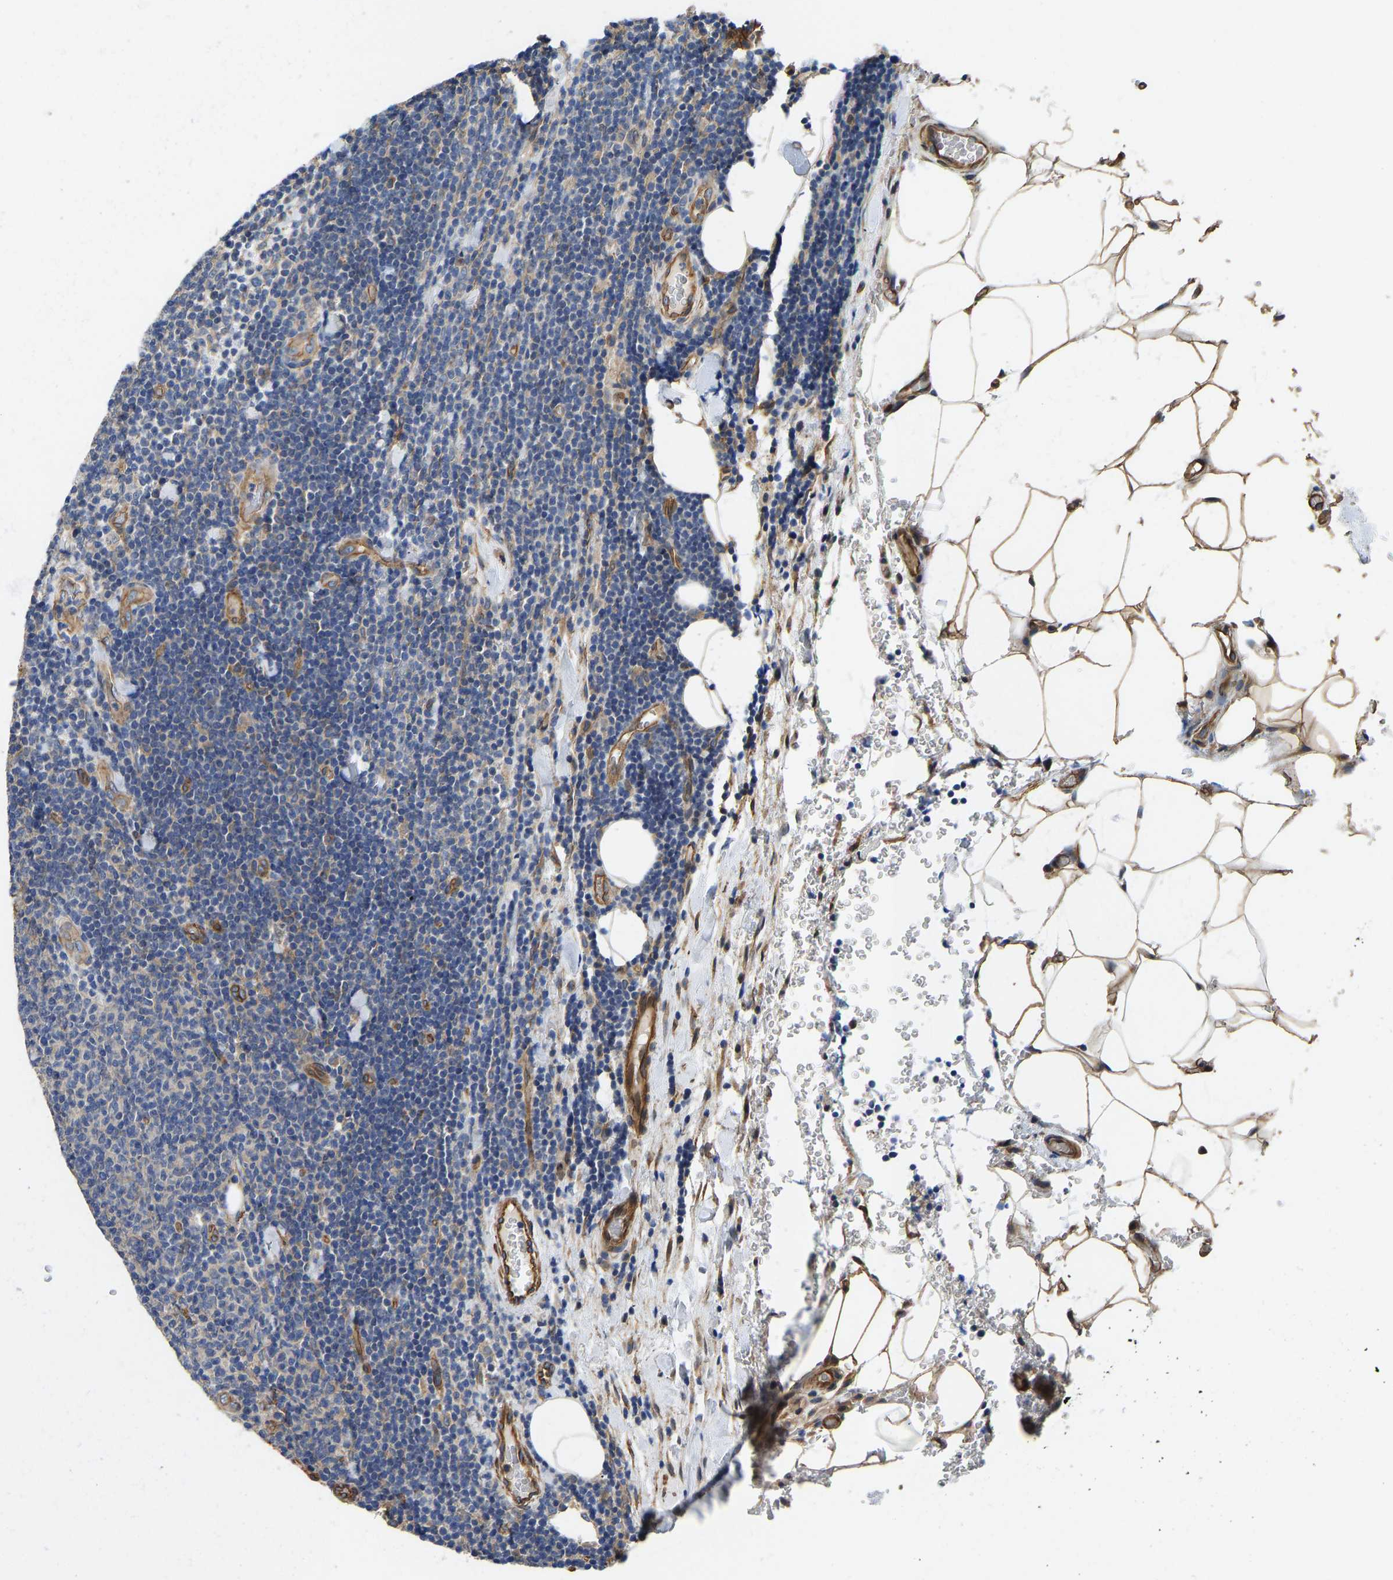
{"staining": {"intensity": "negative", "quantity": "none", "location": "none"}, "tissue": "lymphoma", "cell_type": "Tumor cells", "image_type": "cancer", "snomed": [{"axis": "morphology", "description": "Malignant lymphoma, non-Hodgkin's type, Low grade"}, {"axis": "topography", "description": "Lymph node"}], "caption": "Human malignant lymphoma, non-Hodgkin's type (low-grade) stained for a protein using immunohistochemistry (IHC) exhibits no positivity in tumor cells.", "gene": "ELMO2", "patient": {"sex": "male", "age": 66}}